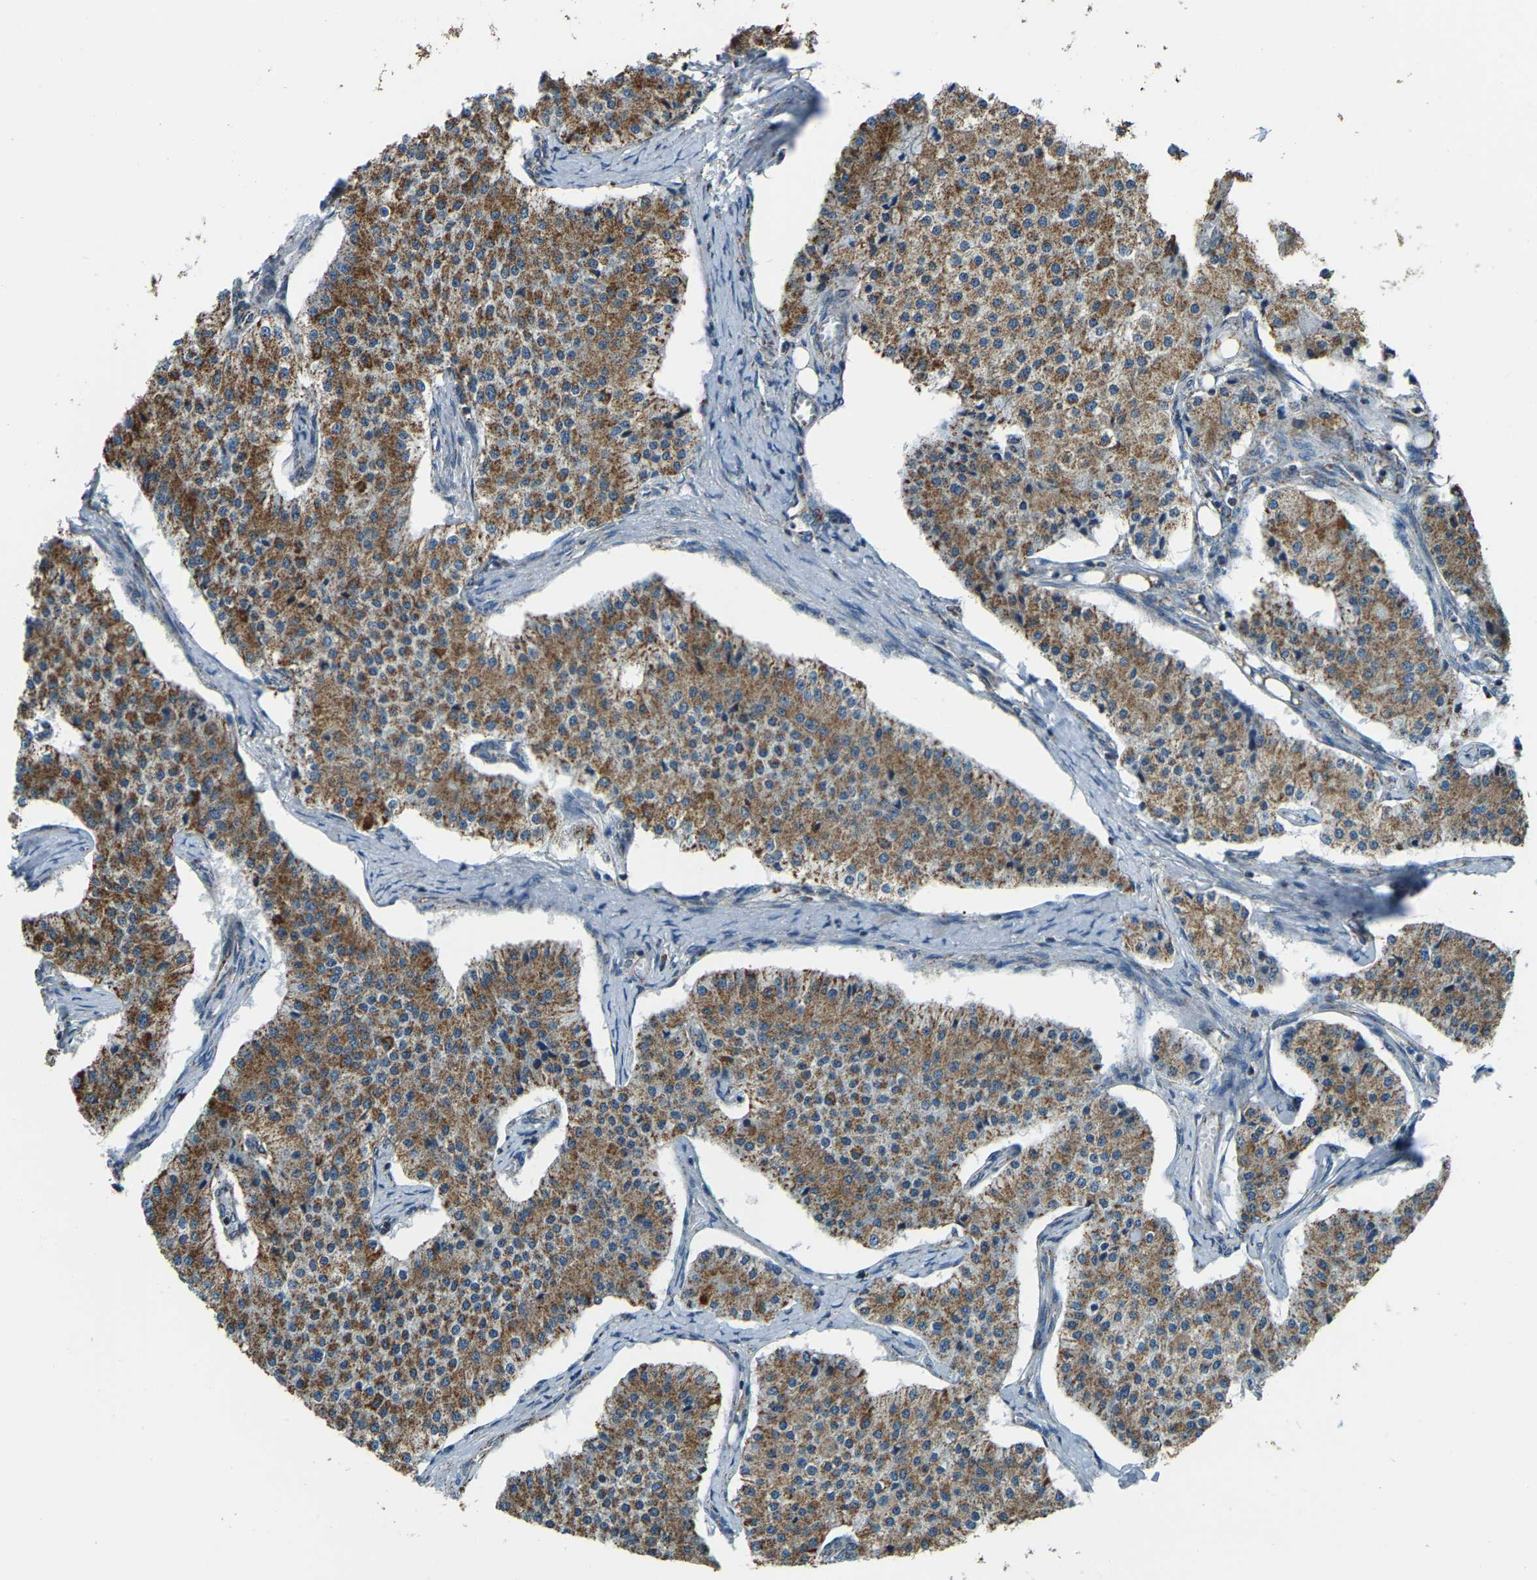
{"staining": {"intensity": "moderate", "quantity": ">75%", "location": "cytoplasmic/membranous"}, "tissue": "carcinoid", "cell_type": "Tumor cells", "image_type": "cancer", "snomed": [{"axis": "morphology", "description": "Carcinoid, malignant, NOS"}, {"axis": "topography", "description": "Colon"}], "caption": "This is an image of immunohistochemistry staining of carcinoid (malignant), which shows moderate staining in the cytoplasmic/membranous of tumor cells.", "gene": "RBM33", "patient": {"sex": "female", "age": 52}}